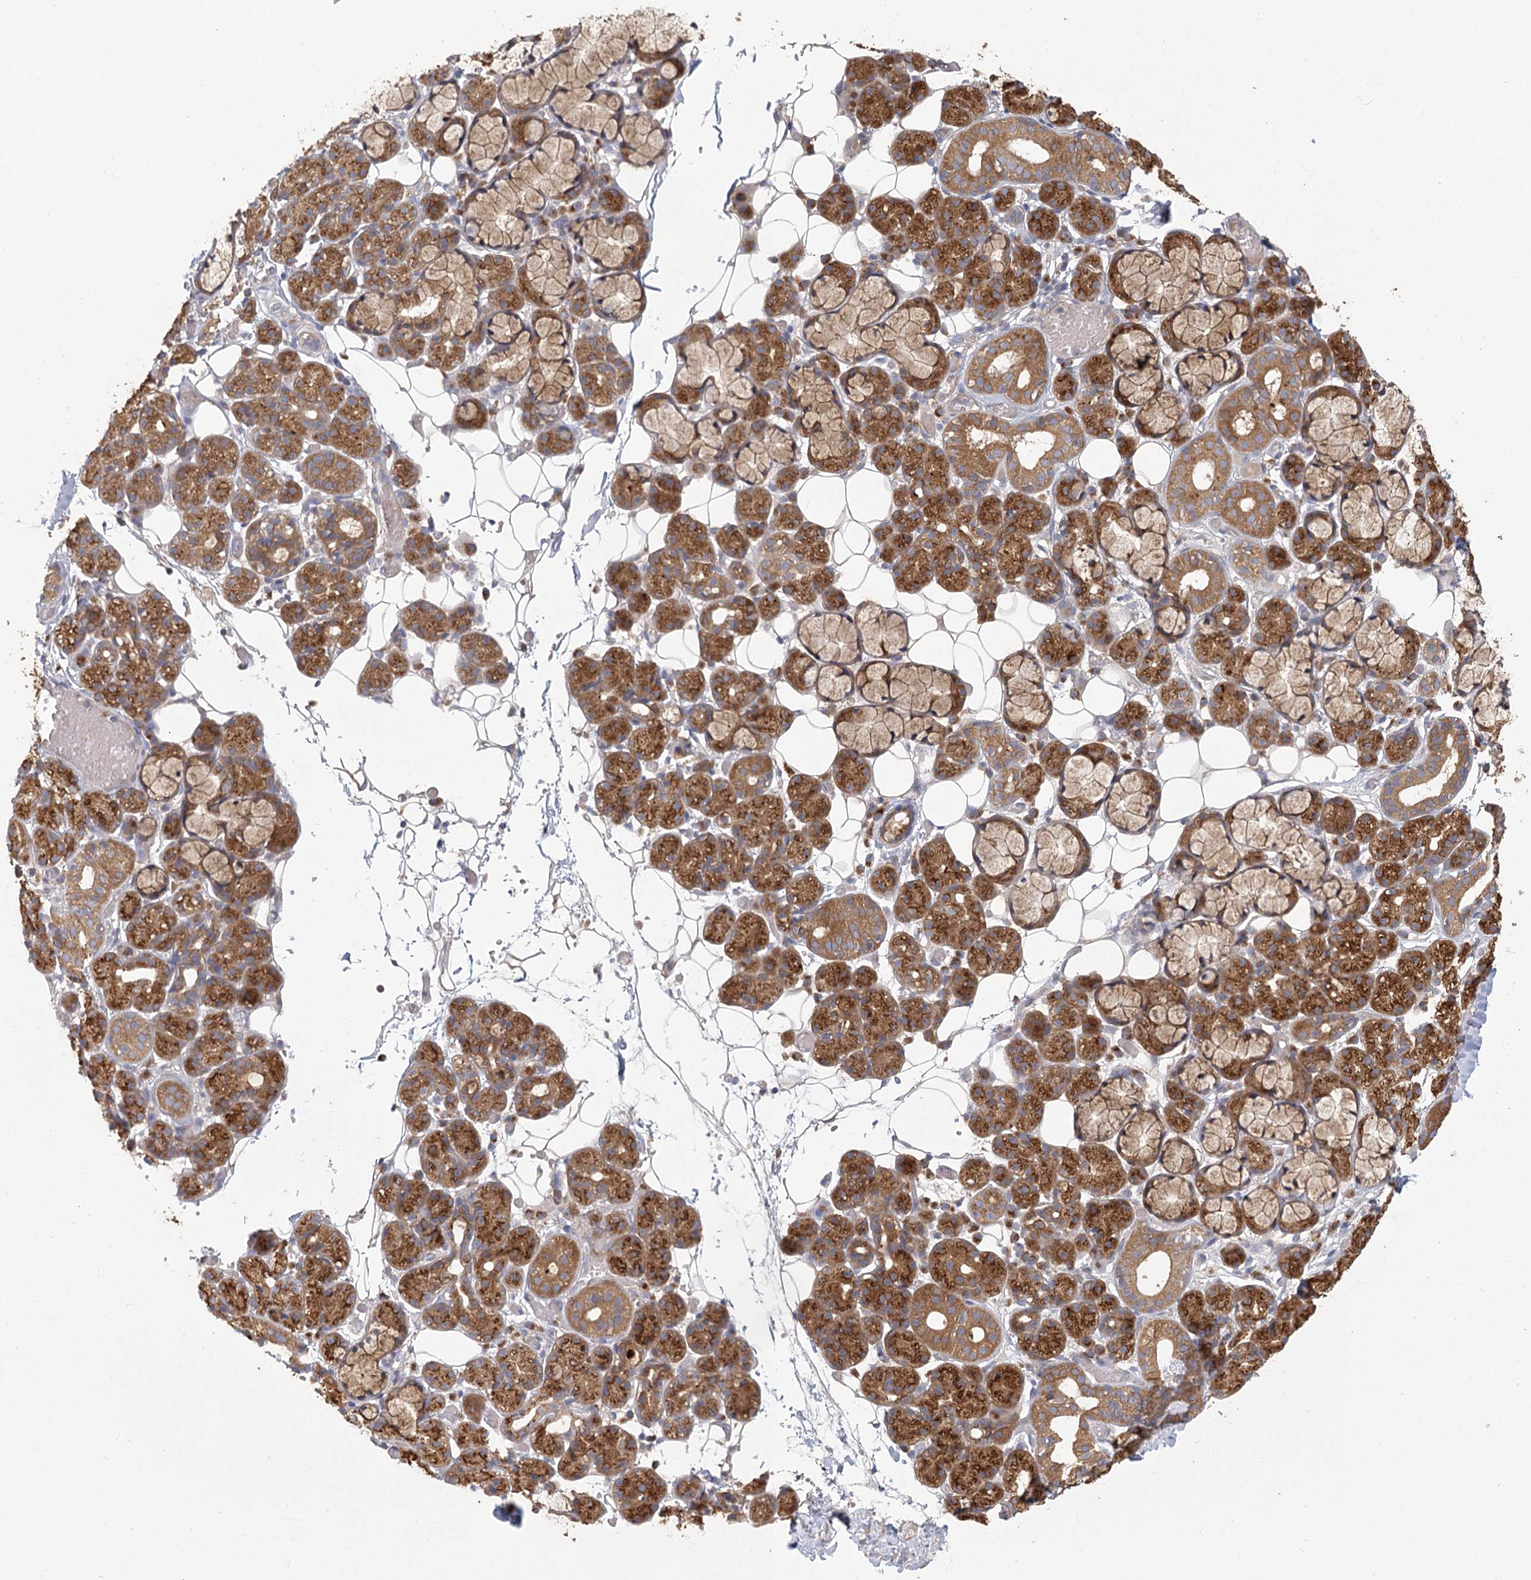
{"staining": {"intensity": "strong", "quantity": ">75%", "location": "cytoplasmic/membranous"}, "tissue": "salivary gland", "cell_type": "Glandular cells", "image_type": "normal", "snomed": [{"axis": "morphology", "description": "Normal tissue, NOS"}, {"axis": "topography", "description": "Salivary gland"}], "caption": "Immunohistochemical staining of benign salivary gland reveals >75% levels of strong cytoplasmic/membranous protein staining in about >75% of glandular cells.", "gene": "CNTLN", "patient": {"sex": "male", "age": 63}}